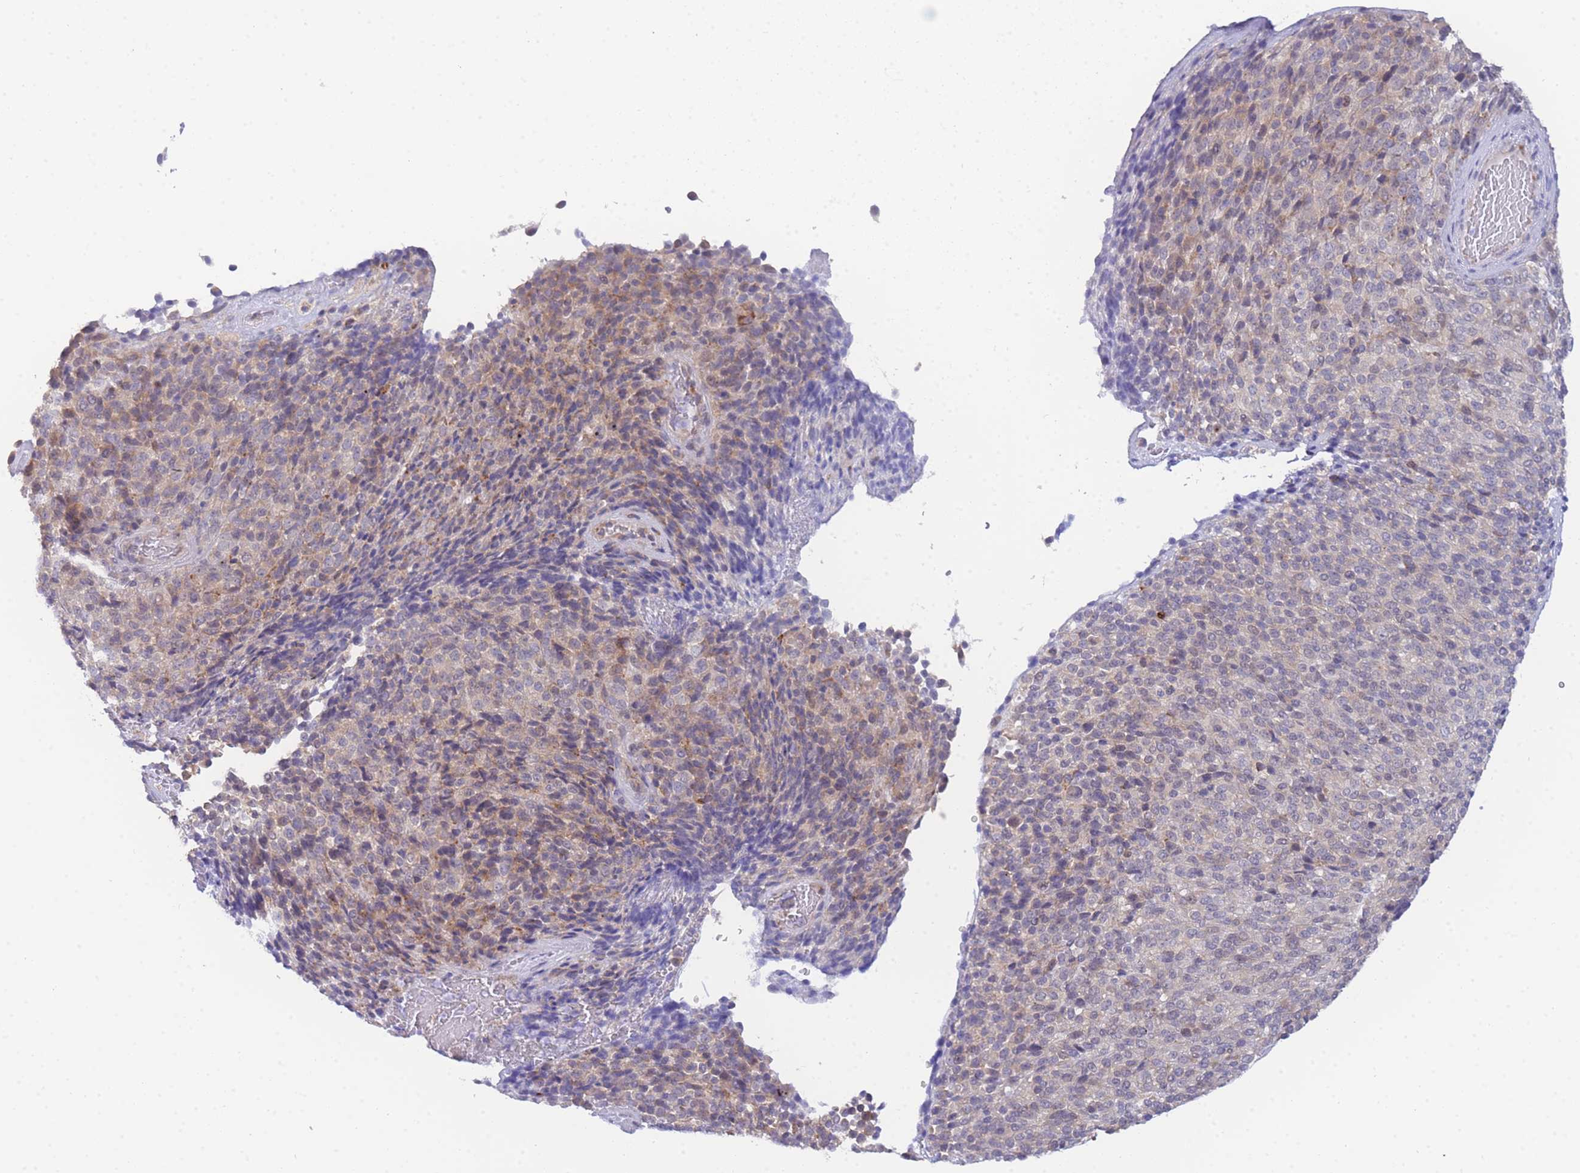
{"staining": {"intensity": "weak", "quantity": "25%-75%", "location": "cytoplasmic/membranous"}, "tissue": "melanoma", "cell_type": "Tumor cells", "image_type": "cancer", "snomed": [{"axis": "morphology", "description": "Malignant melanoma, Metastatic site"}, {"axis": "topography", "description": "Brain"}], "caption": "A brown stain highlights weak cytoplasmic/membranous positivity of a protein in human malignant melanoma (metastatic site) tumor cells.", "gene": "ZNF510", "patient": {"sex": "female", "age": 56}}